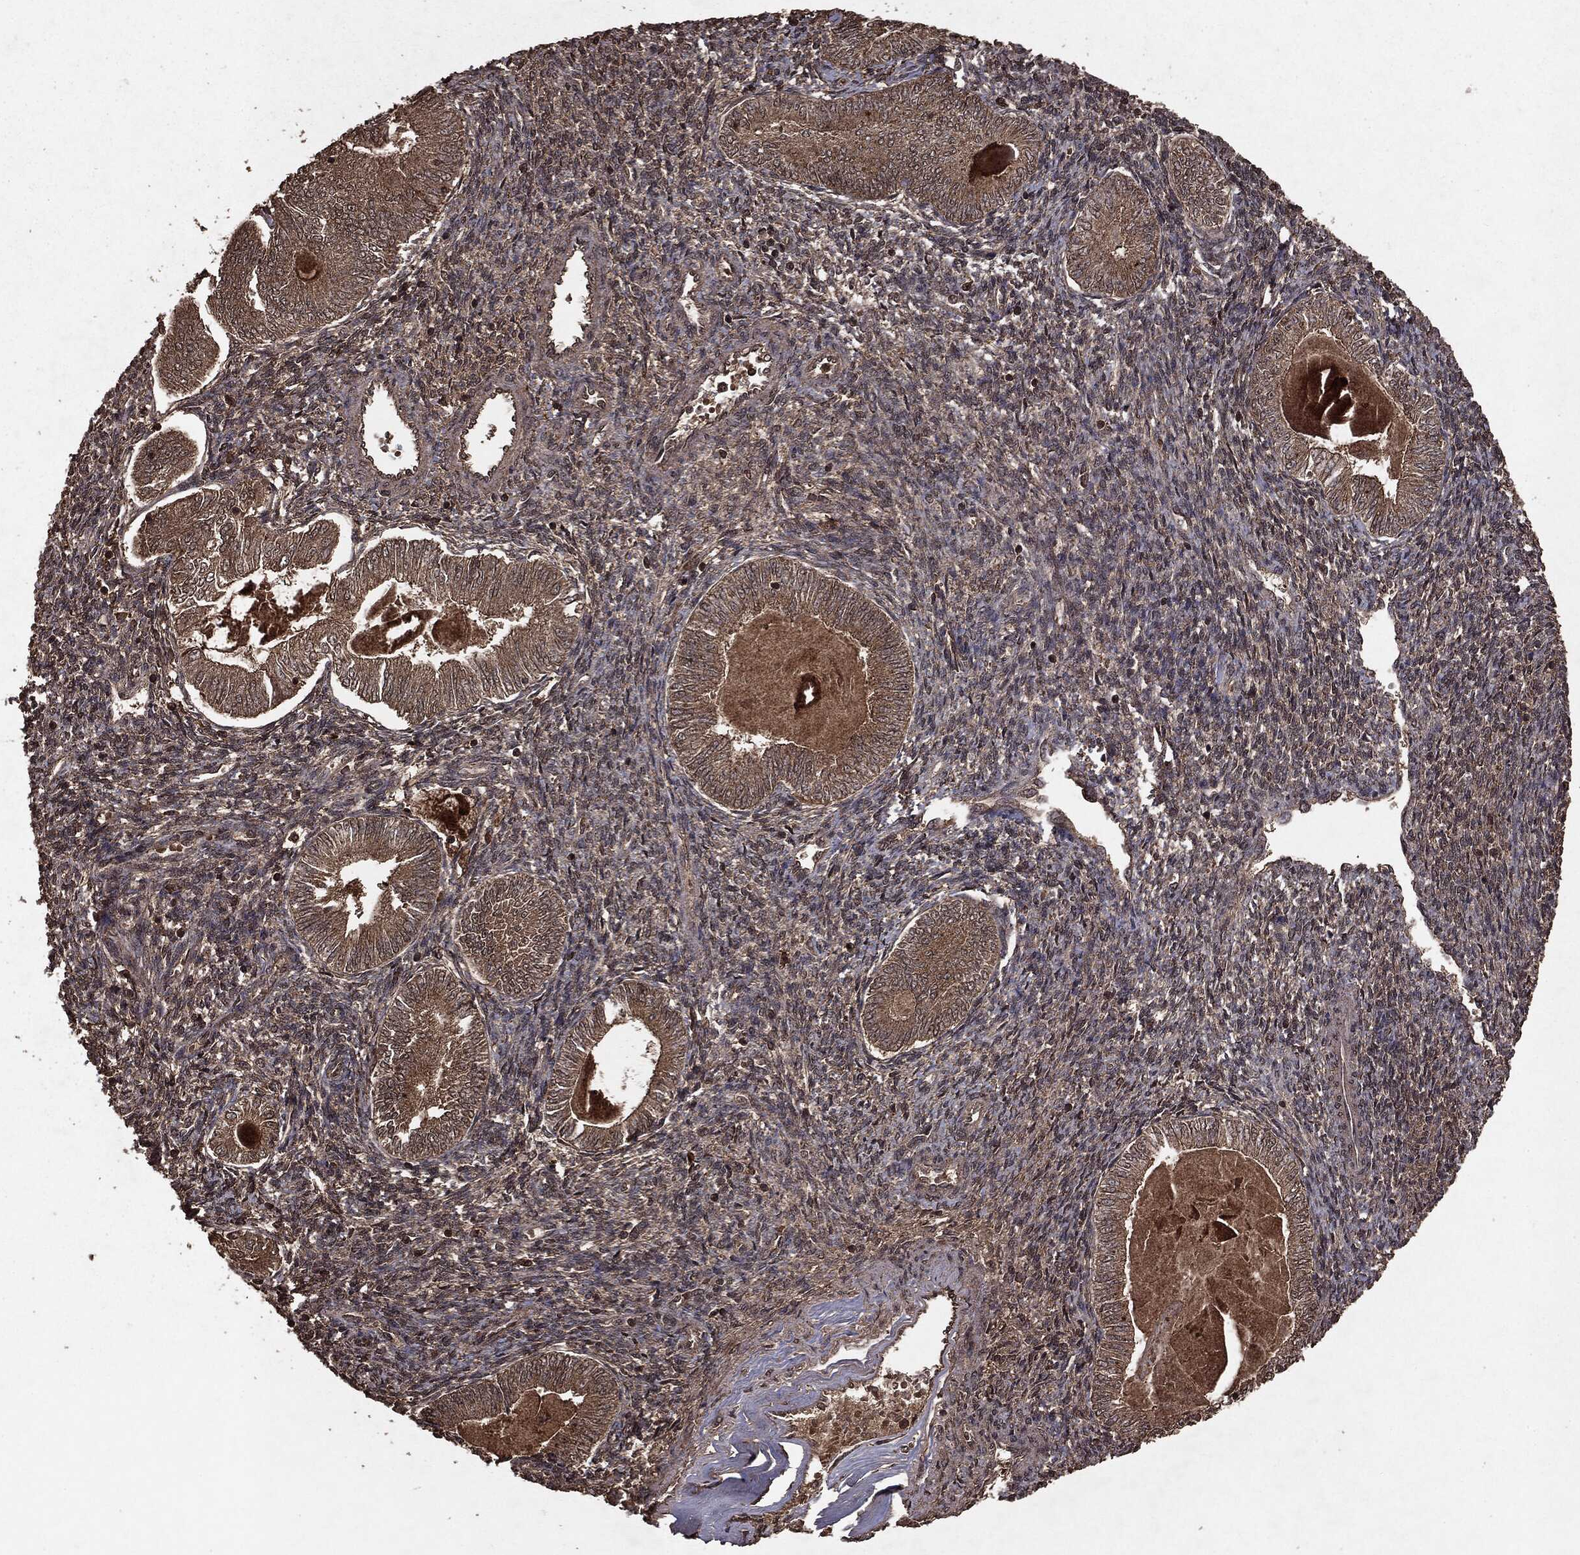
{"staining": {"intensity": "weak", "quantity": ">75%", "location": "cytoplasmic/membranous"}, "tissue": "endometrial cancer", "cell_type": "Tumor cells", "image_type": "cancer", "snomed": [{"axis": "morphology", "description": "Carcinoma, NOS"}, {"axis": "topography", "description": "Uterus"}], "caption": "Immunohistochemical staining of endometrial cancer exhibits low levels of weak cytoplasmic/membranous protein positivity in approximately >75% of tumor cells.", "gene": "NME1", "patient": {"sex": "female", "age": 76}}